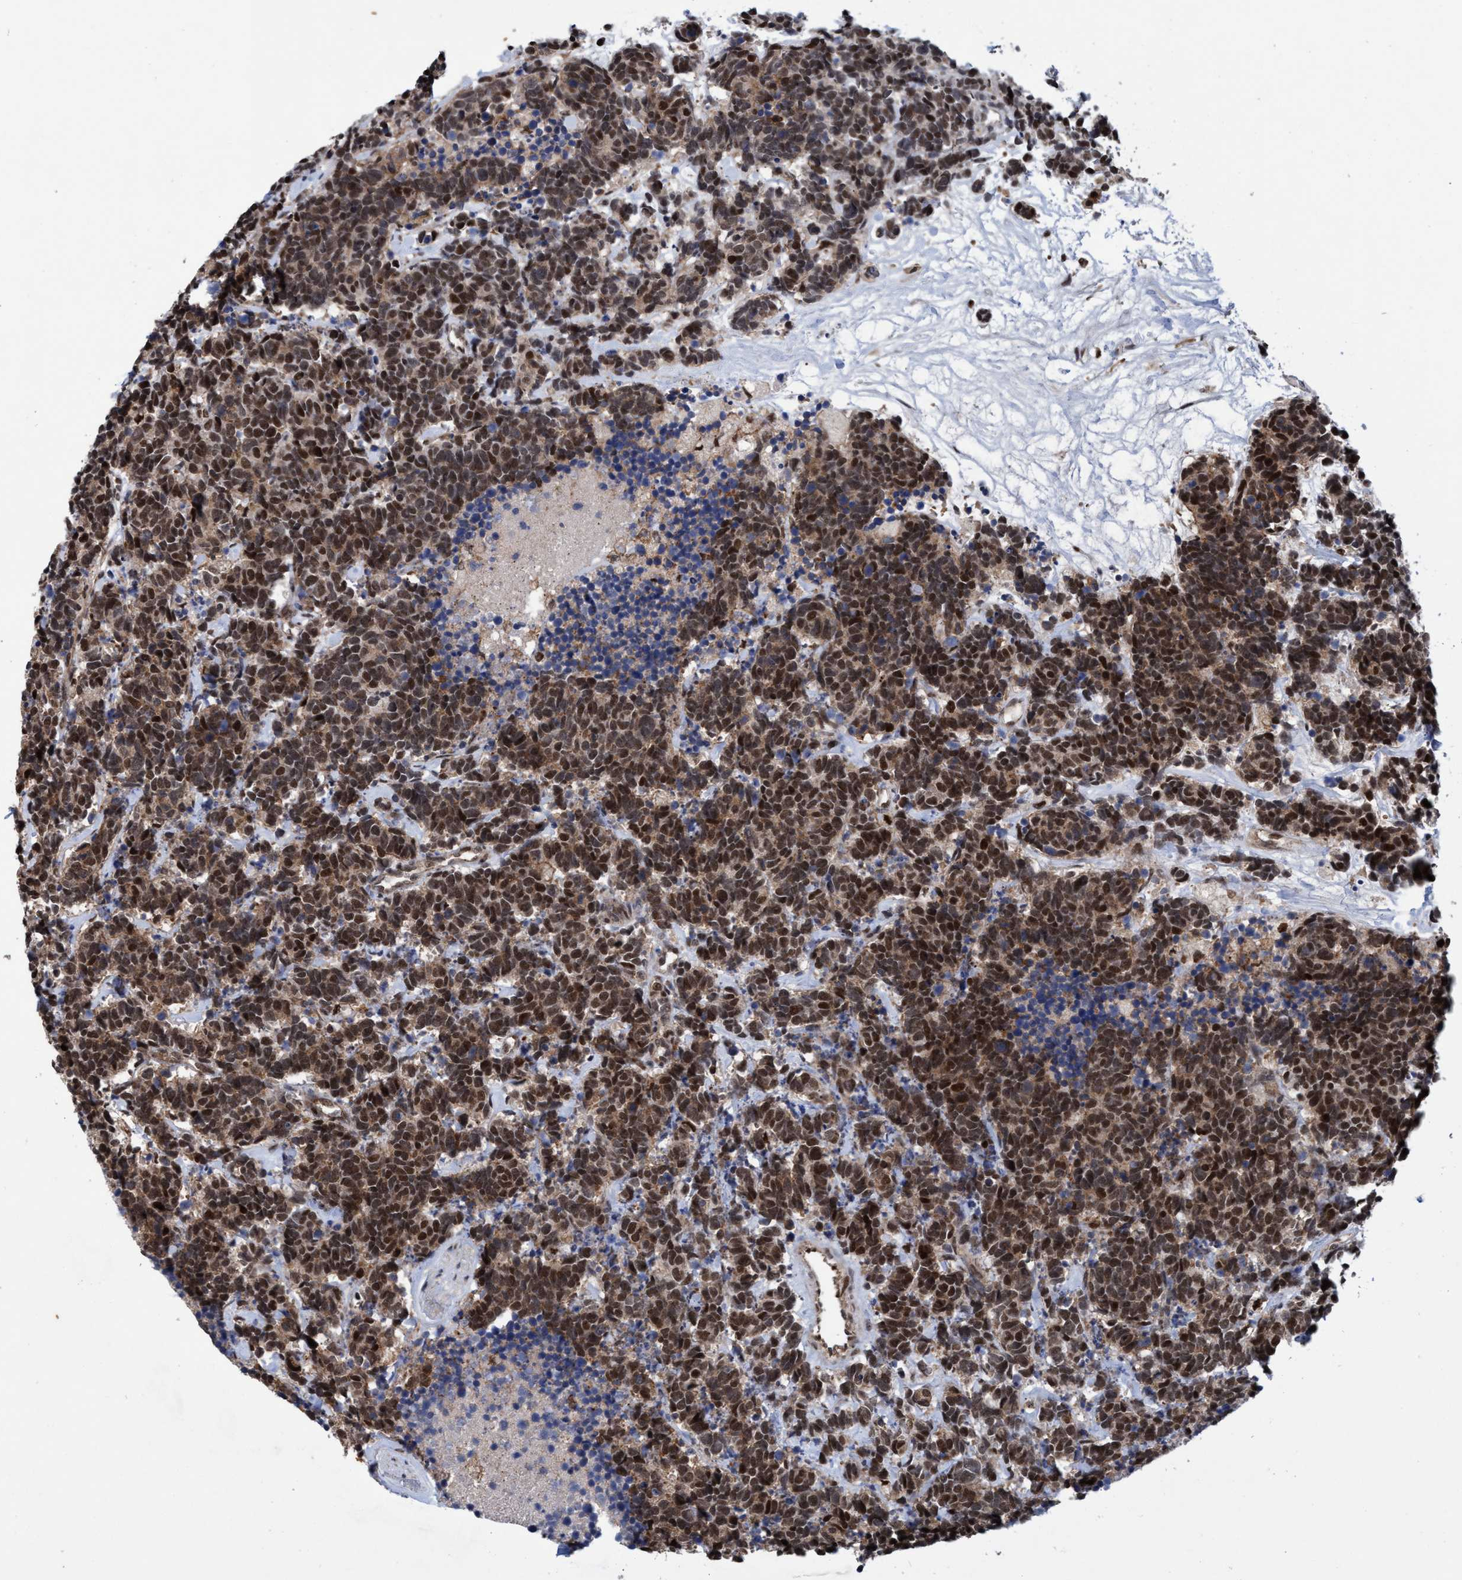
{"staining": {"intensity": "moderate", "quantity": ">75%", "location": "cytoplasmic/membranous,nuclear"}, "tissue": "carcinoid", "cell_type": "Tumor cells", "image_type": "cancer", "snomed": [{"axis": "morphology", "description": "Carcinoma, NOS"}, {"axis": "morphology", "description": "Carcinoid, malignant, NOS"}, {"axis": "topography", "description": "Urinary bladder"}], "caption": "Immunohistochemical staining of human carcinoma exhibits medium levels of moderate cytoplasmic/membranous and nuclear expression in approximately >75% of tumor cells.", "gene": "GTF2F1", "patient": {"sex": "male", "age": 57}}